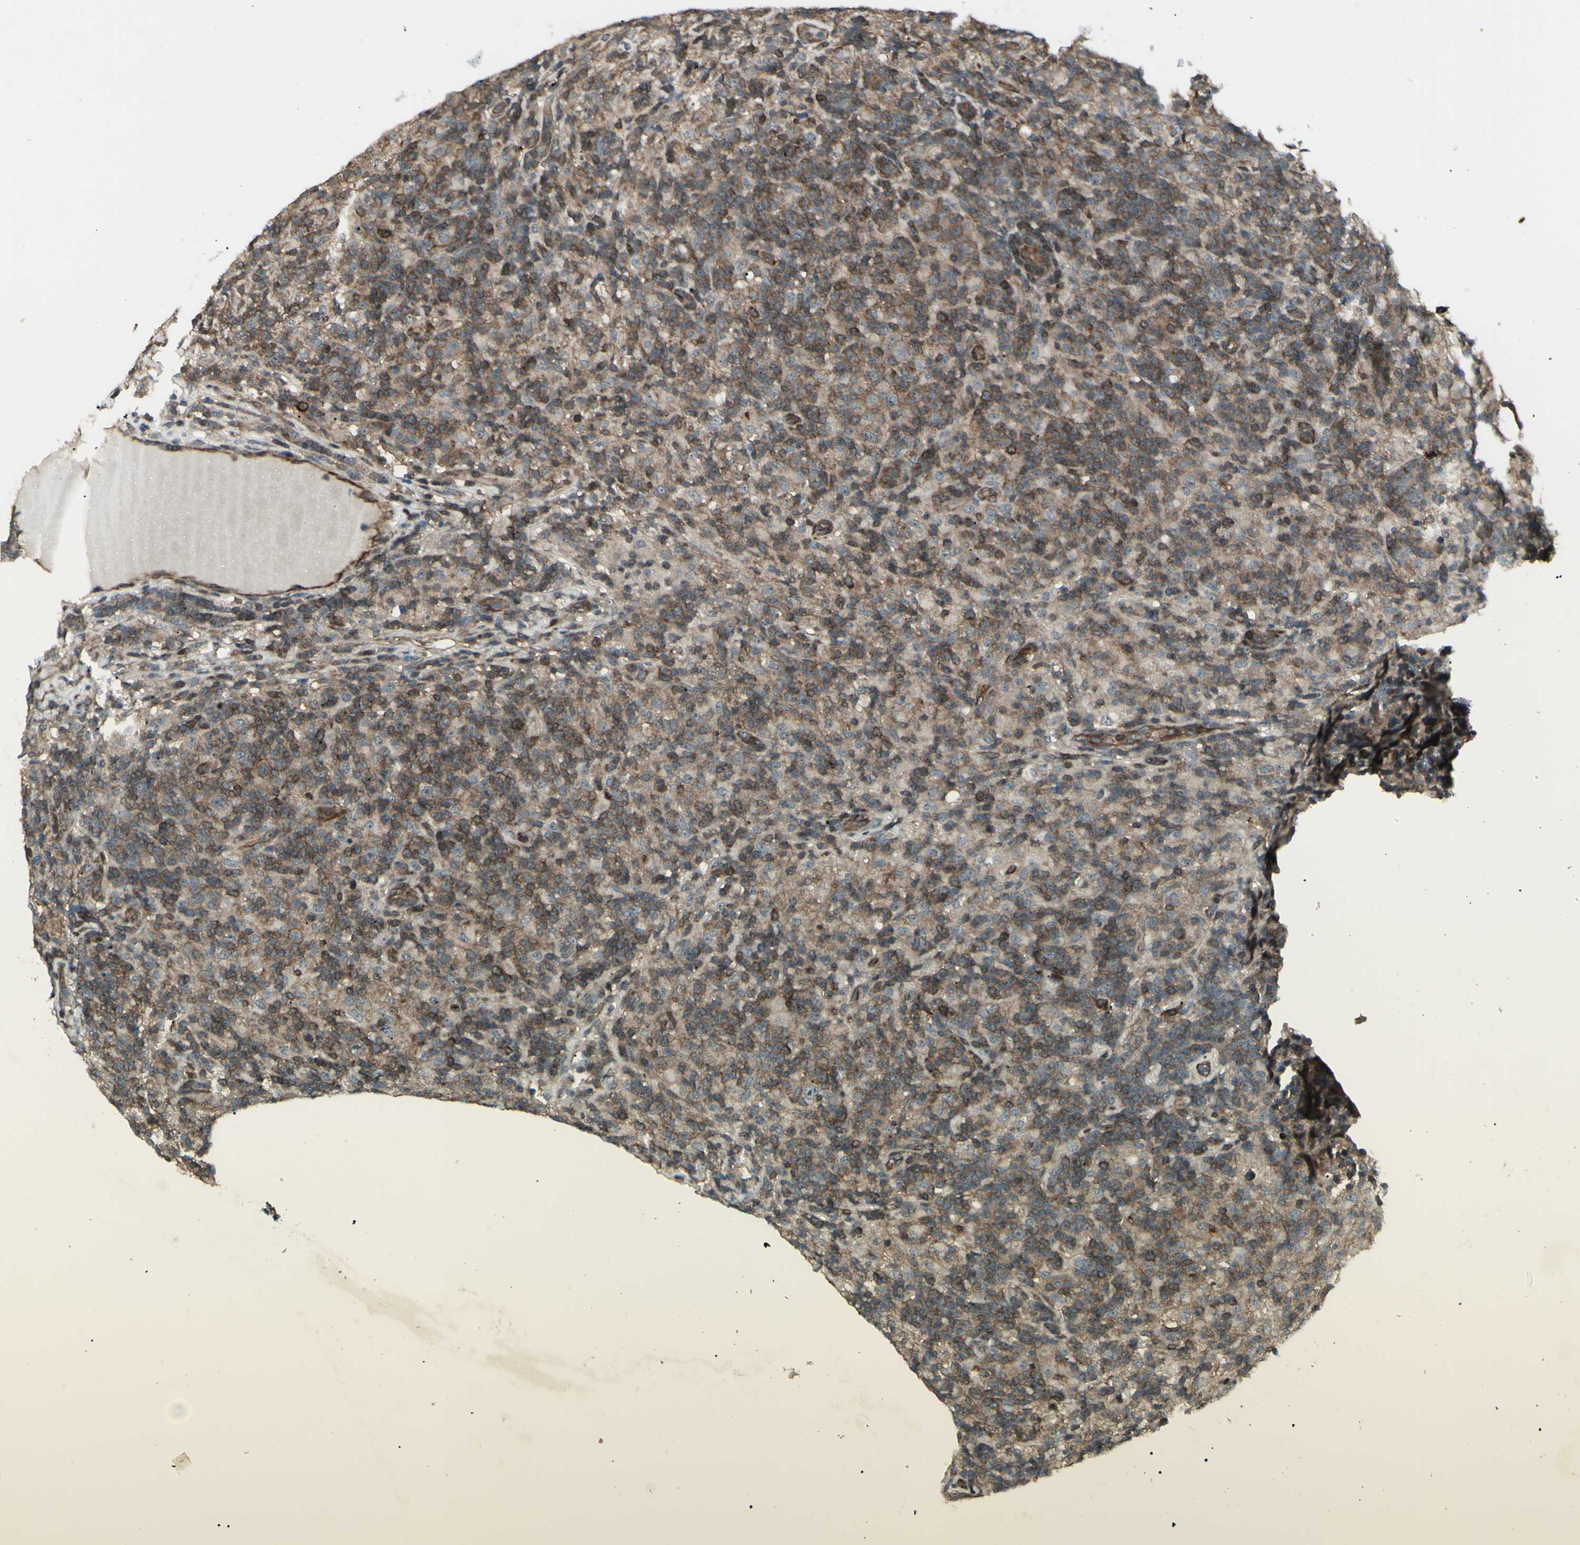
{"staining": {"intensity": "weak", "quantity": ">75%", "location": "cytoplasmic/membranous"}, "tissue": "lymphoma", "cell_type": "Tumor cells", "image_type": "cancer", "snomed": [{"axis": "morphology", "description": "Hodgkin's disease, NOS"}, {"axis": "topography", "description": "Lymph node"}], "caption": "The immunohistochemical stain highlights weak cytoplasmic/membranous expression in tumor cells of lymphoma tissue.", "gene": "FXYD5", "patient": {"sex": "male", "age": 70}}